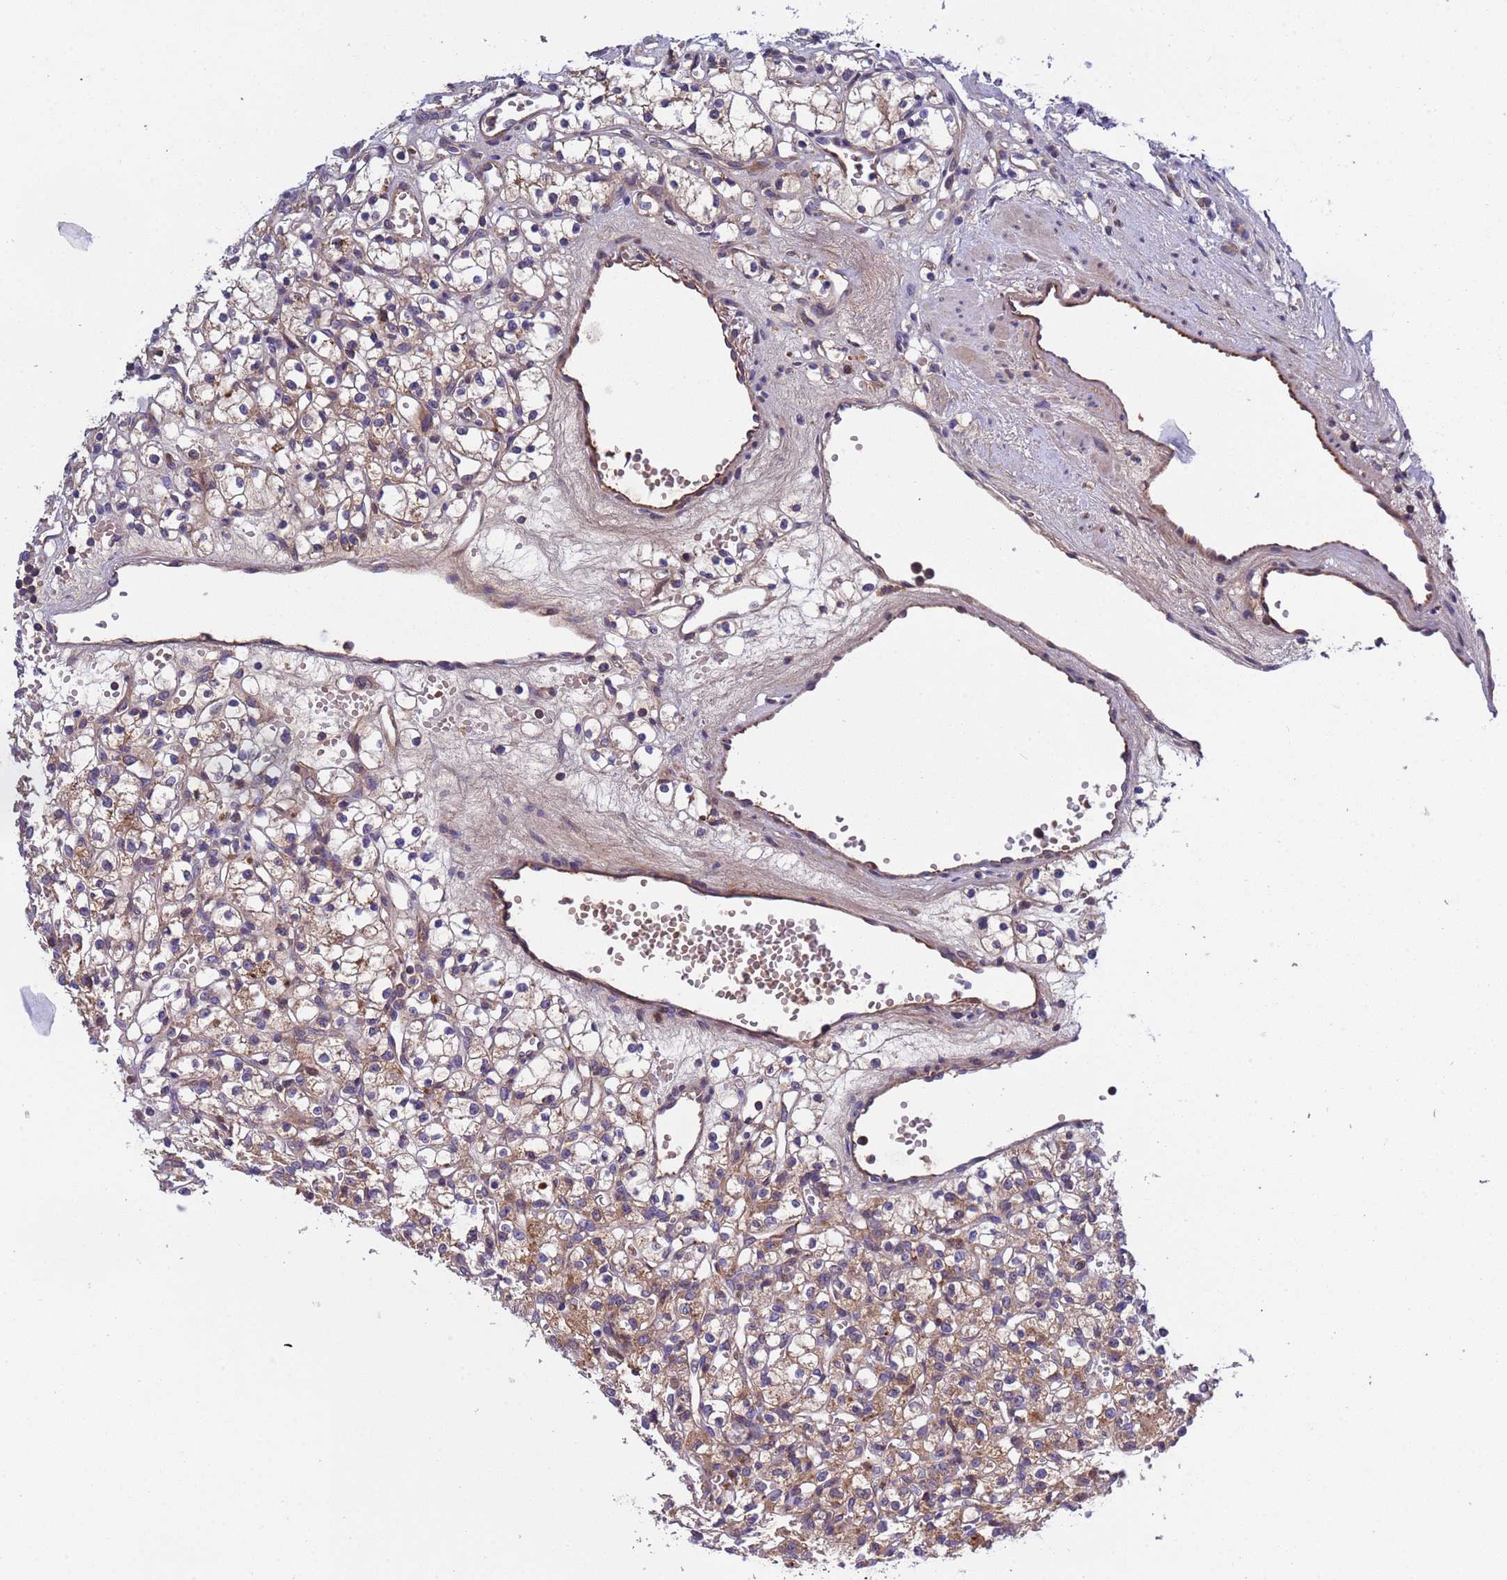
{"staining": {"intensity": "moderate", "quantity": "25%-75%", "location": "cytoplasmic/membranous"}, "tissue": "renal cancer", "cell_type": "Tumor cells", "image_type": "cancer", "snomed": [{"axis": "morphology", "description": "Adenocarcinoma, NOS"}, {"axis": "topography", "description": "Kidney"}], "caption": "A photomicrograph of renal adenocarcinoma stained for a protein displays moderate cytoplasmic/membranous brown staining in tumor cells.", "gene": "PARP16", "patient": {"sex": "female", "age": 59}}